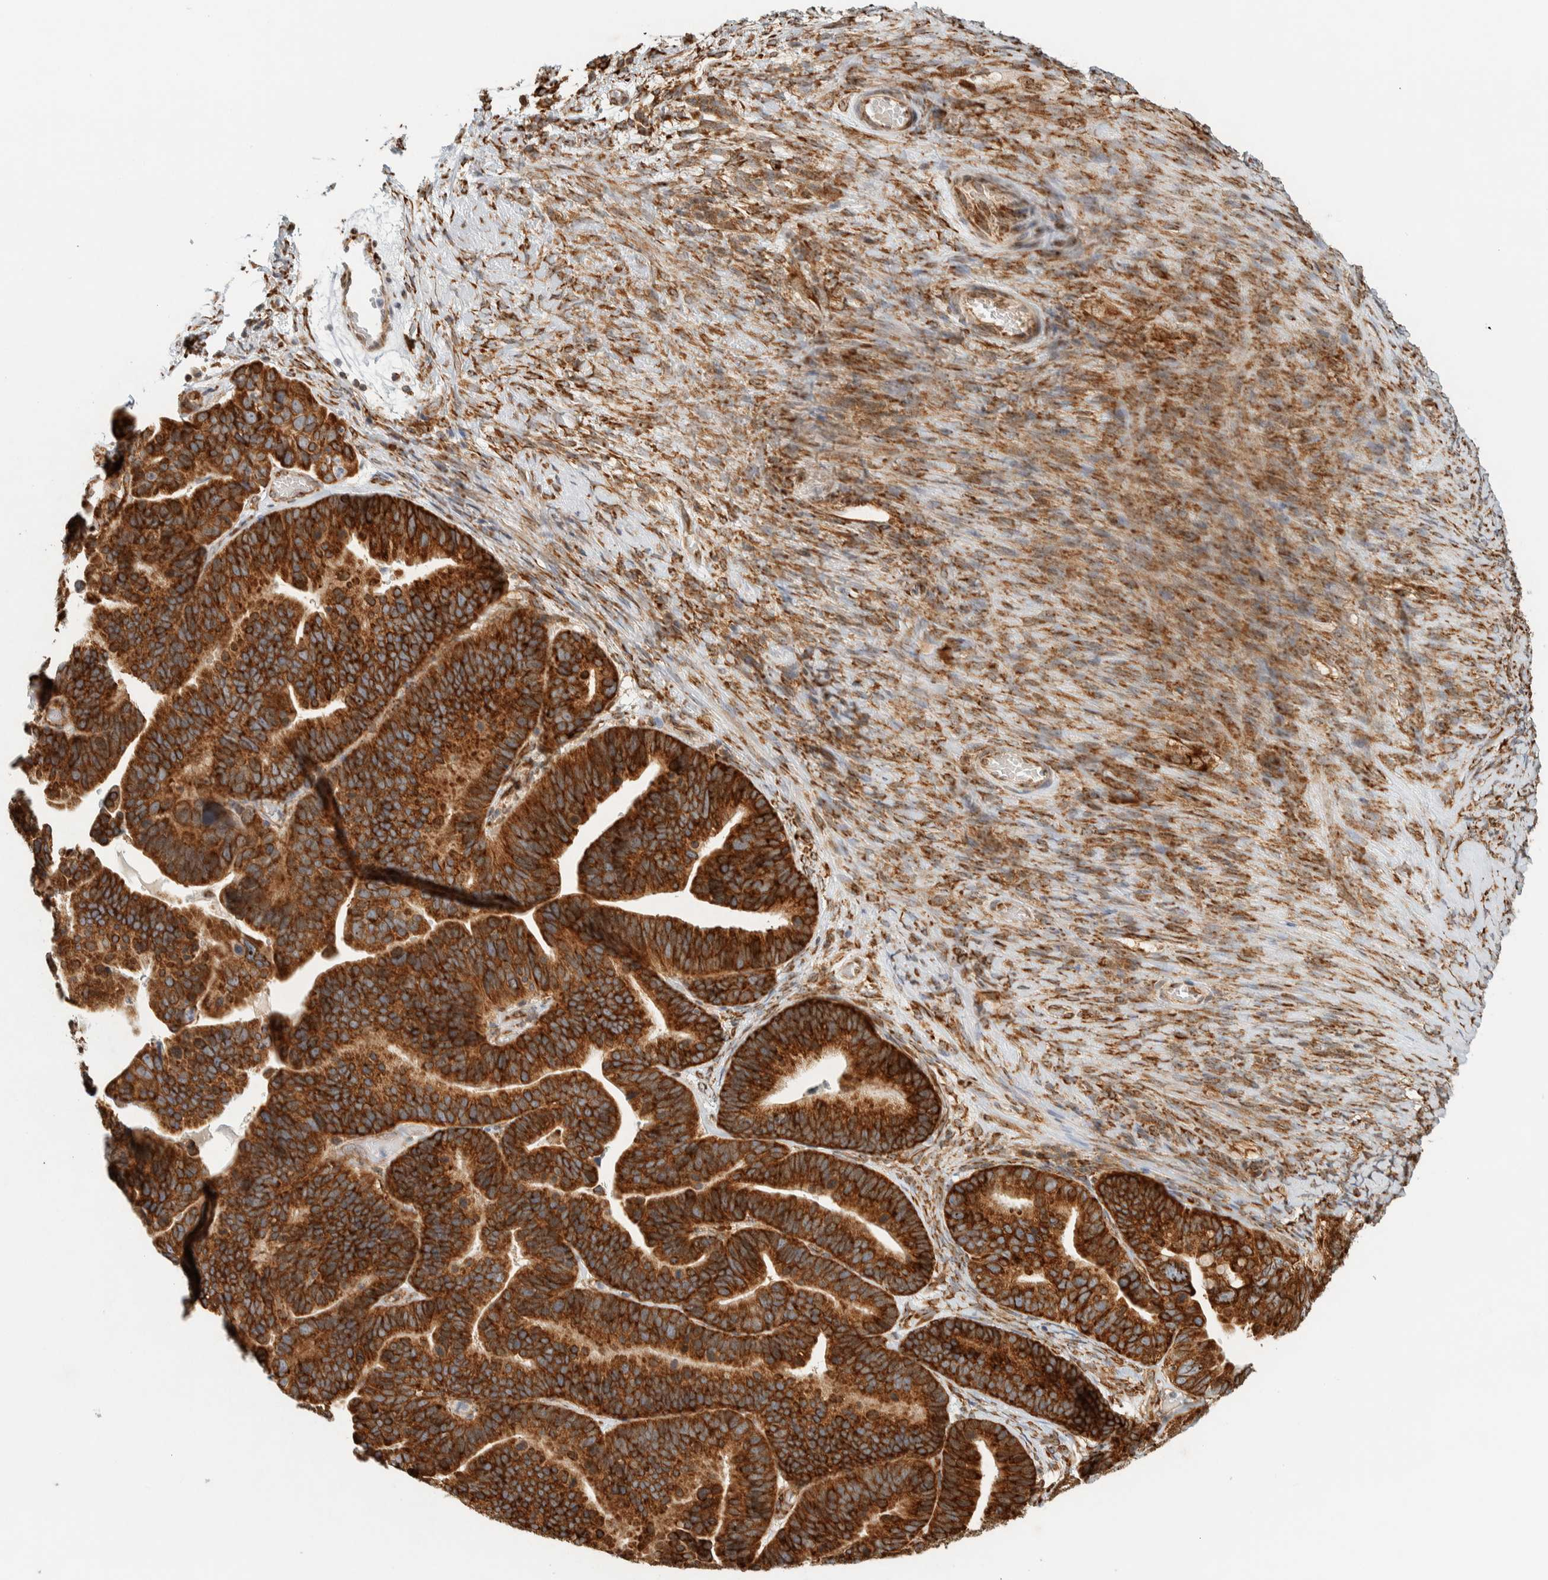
{"staining": {"intensity": "strong", "quantity": ">75%", "location": "cytoplasmic/membranous"}, "tissue": "ovarian cancer", "cell_type": "Tumor cells", "image_type": "cancer", "snomed": [{"axis": "morphology", "description": "Cystadenocarcinoma, serous, NOS"}, {"axis": "topography", "description": "Ovary"}], "caption": "Human ovarian serous cystadenocarcinoma stained with a protein marker exhibits strong staining in tumor cells.", "gene": "LLGL2", "patient": {"sex": "female", "age": 56}}